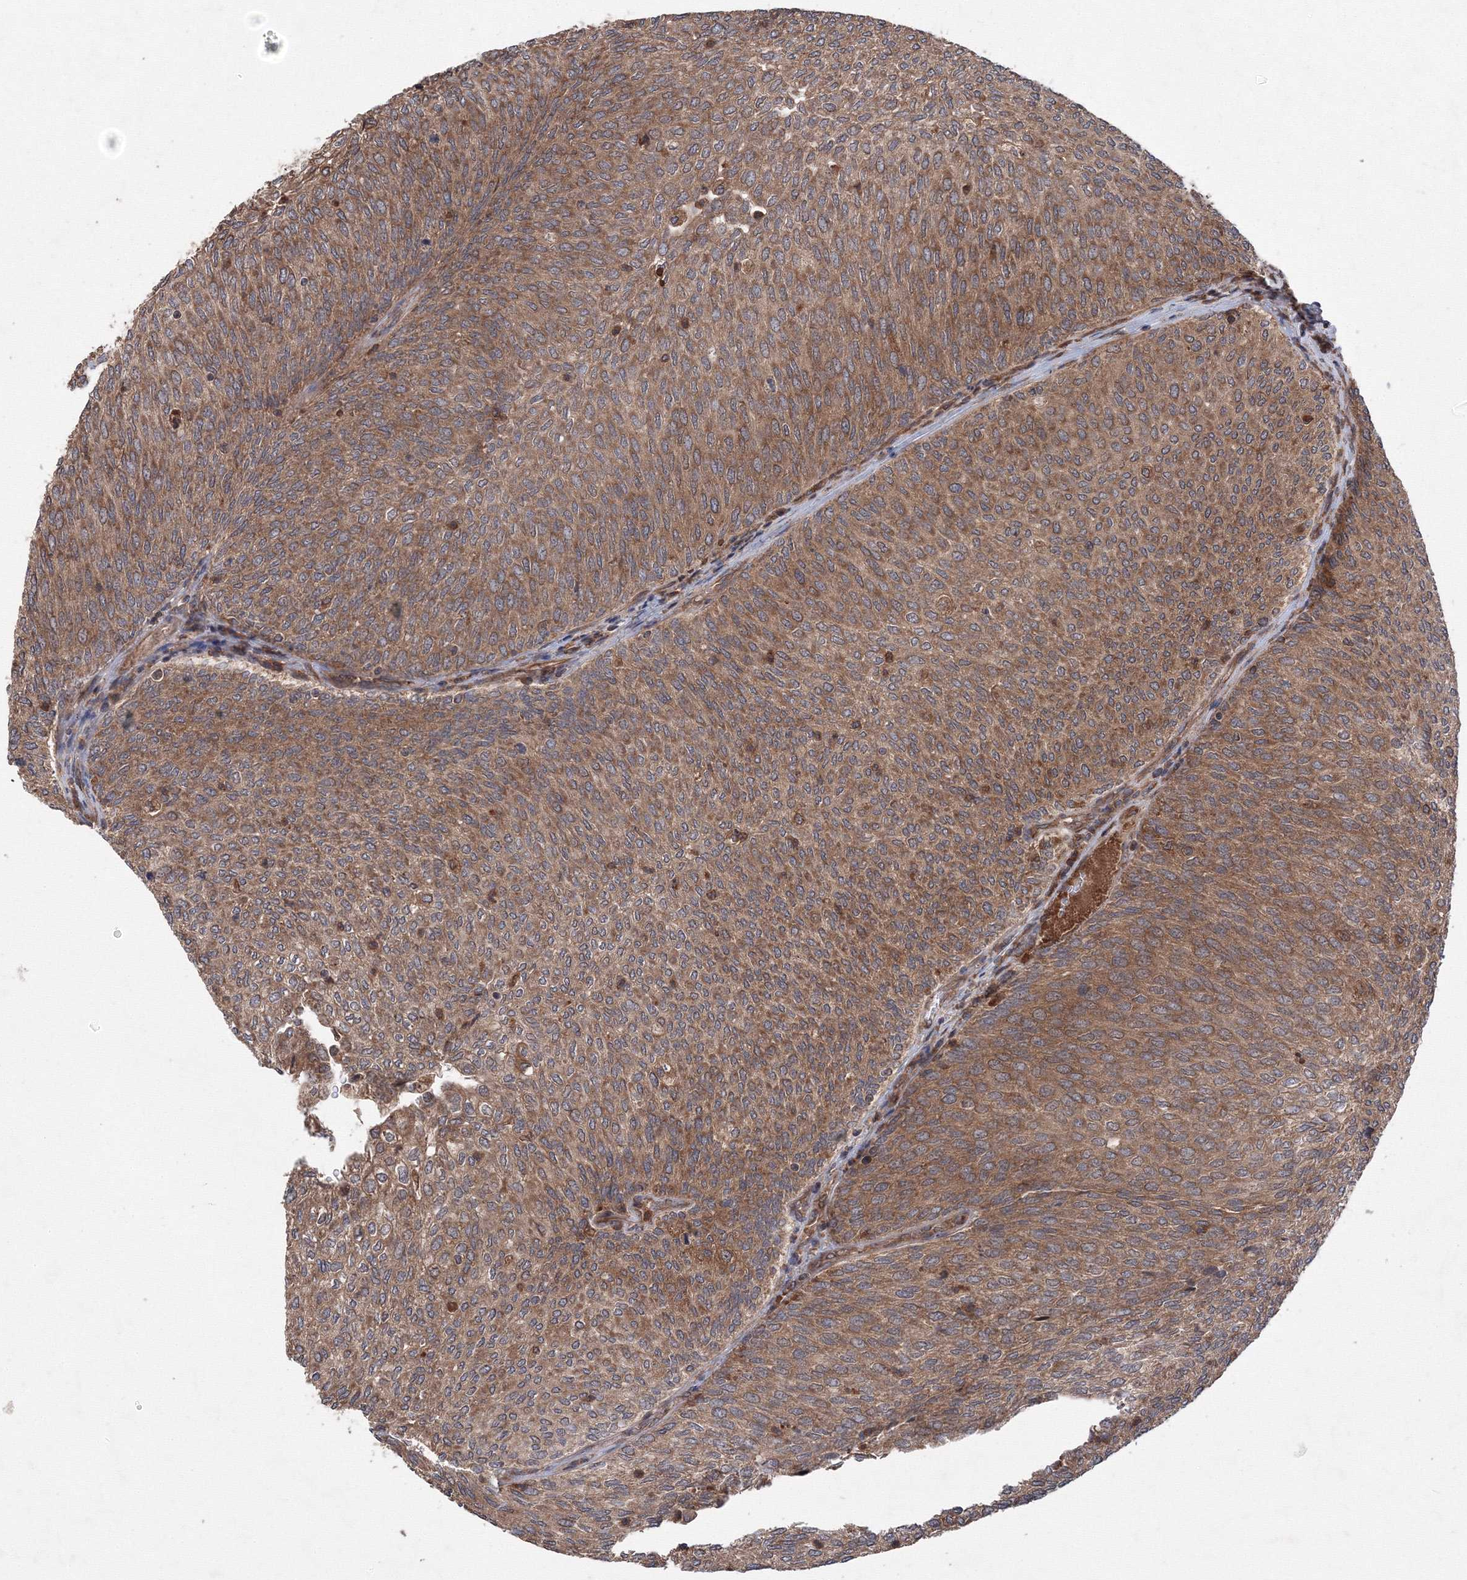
{"staining": {"intensity": "moderate", "quantity": ">75%", "location": "cytoplasmic/membranous"}, "tissue": "urothelial cancer", "cell_type": "Tumor cells", "image_type": "cancer", "snomed": [{"axis": "morphology", "description": "Urothelial carcinoma, Low grade"}, {"axis": "topography", "description": "Urinary bladder"}], "caption": "A high-resolution micrograph shows immunohistochemistry staining of urothelial cancer, which reveals moderate cytoplasmic/membranous positivity in approximately >75% of tumor cells.", "gene": "ATG3", "patient": {"sex": "female", "age": 79}}